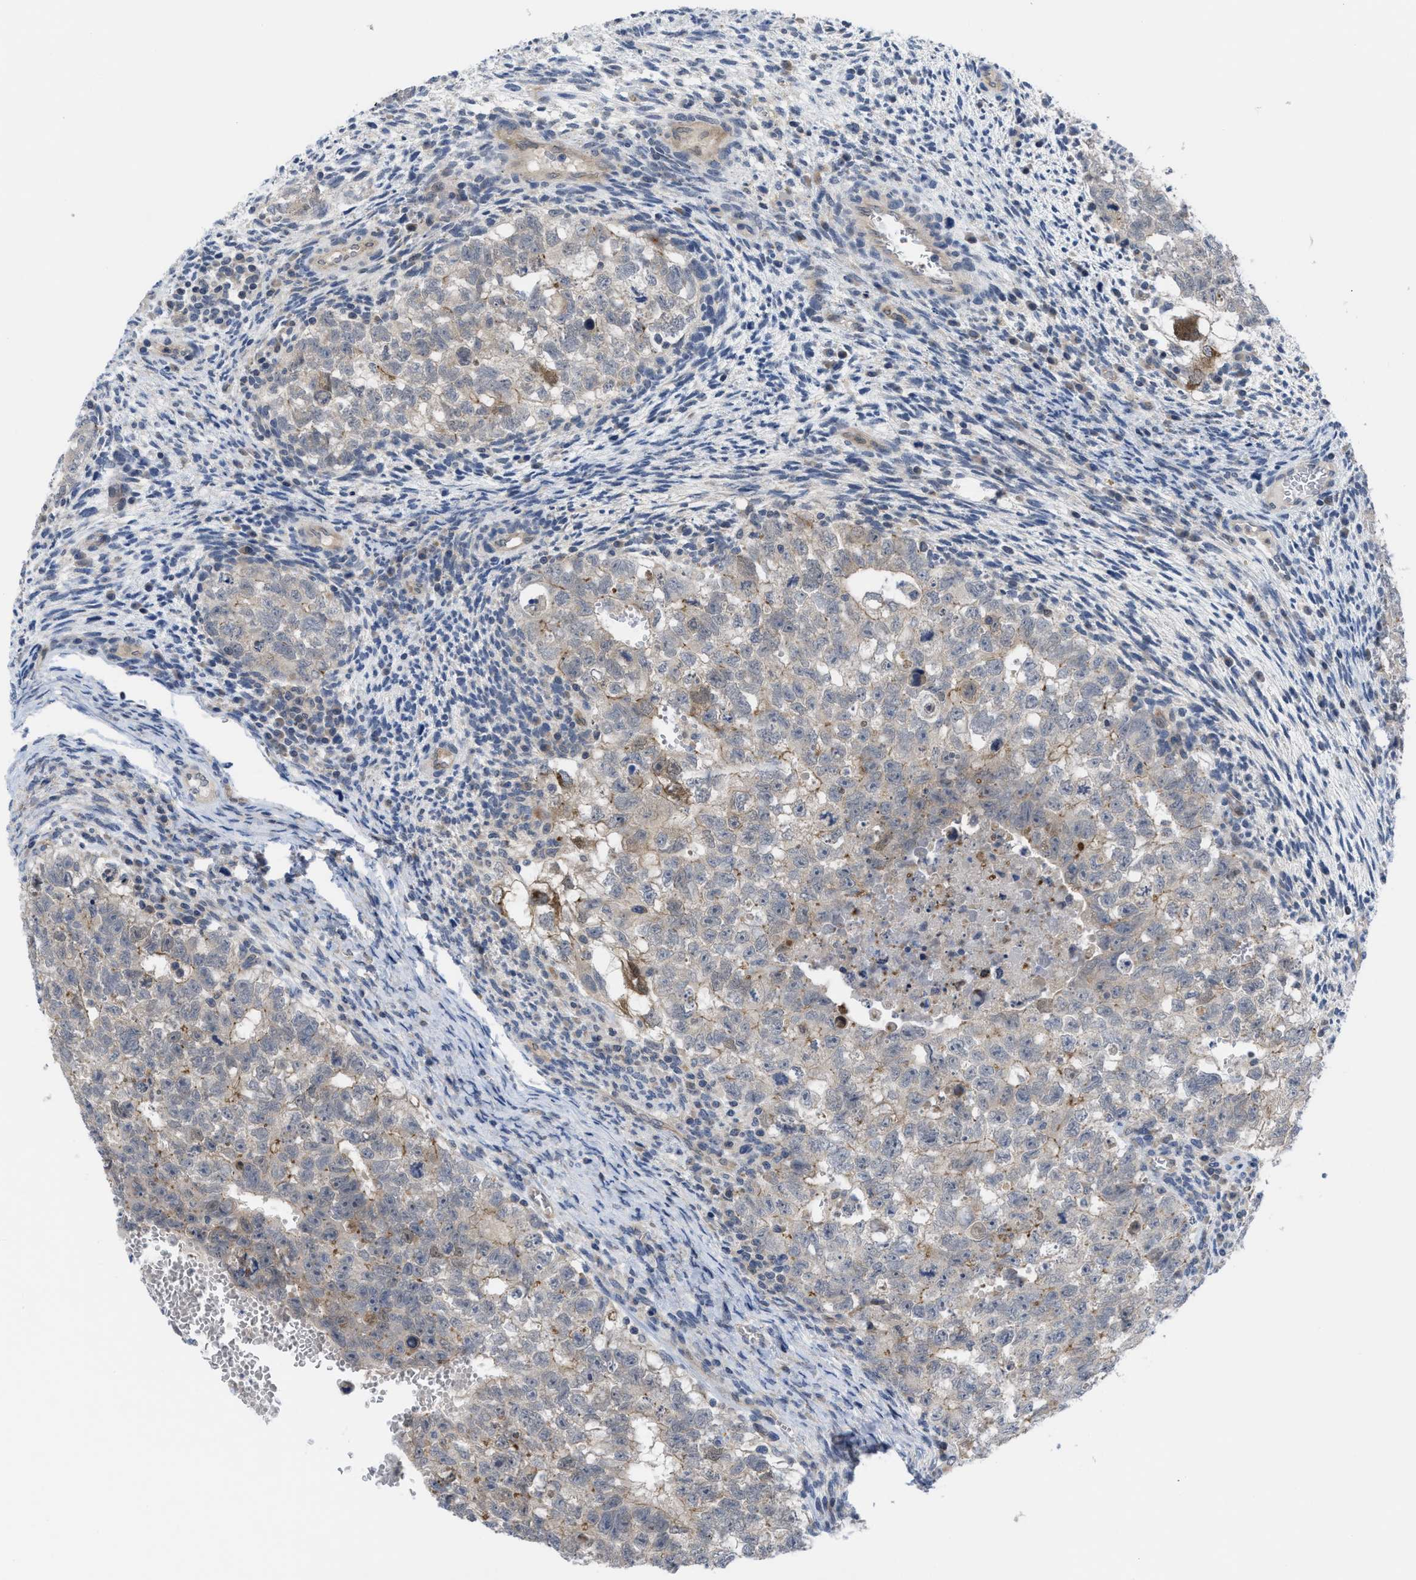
{"staining": {"intensity": "weak", "quantity": "<25%", "location": "cytoplasmic/membranous"}, "tissue": "testis cancer", "cell_type": "Tumor cells", "image_type": "cancer", "snomed": [{"axis": "morphology", "description": "Seminoma, NOS"}, {"axis": "morphology", "description": "Carcinoma, Embryonal, NOS"}, {"axis": "topography", "description": "Testis"}], "caption": "This is an immunohistochemistry (IHC) photomicrograph of testis seminoma. There is no expression in tumor cells.", "gene": "LDAF1", "patient": {"sex": "male", "age": 38}}